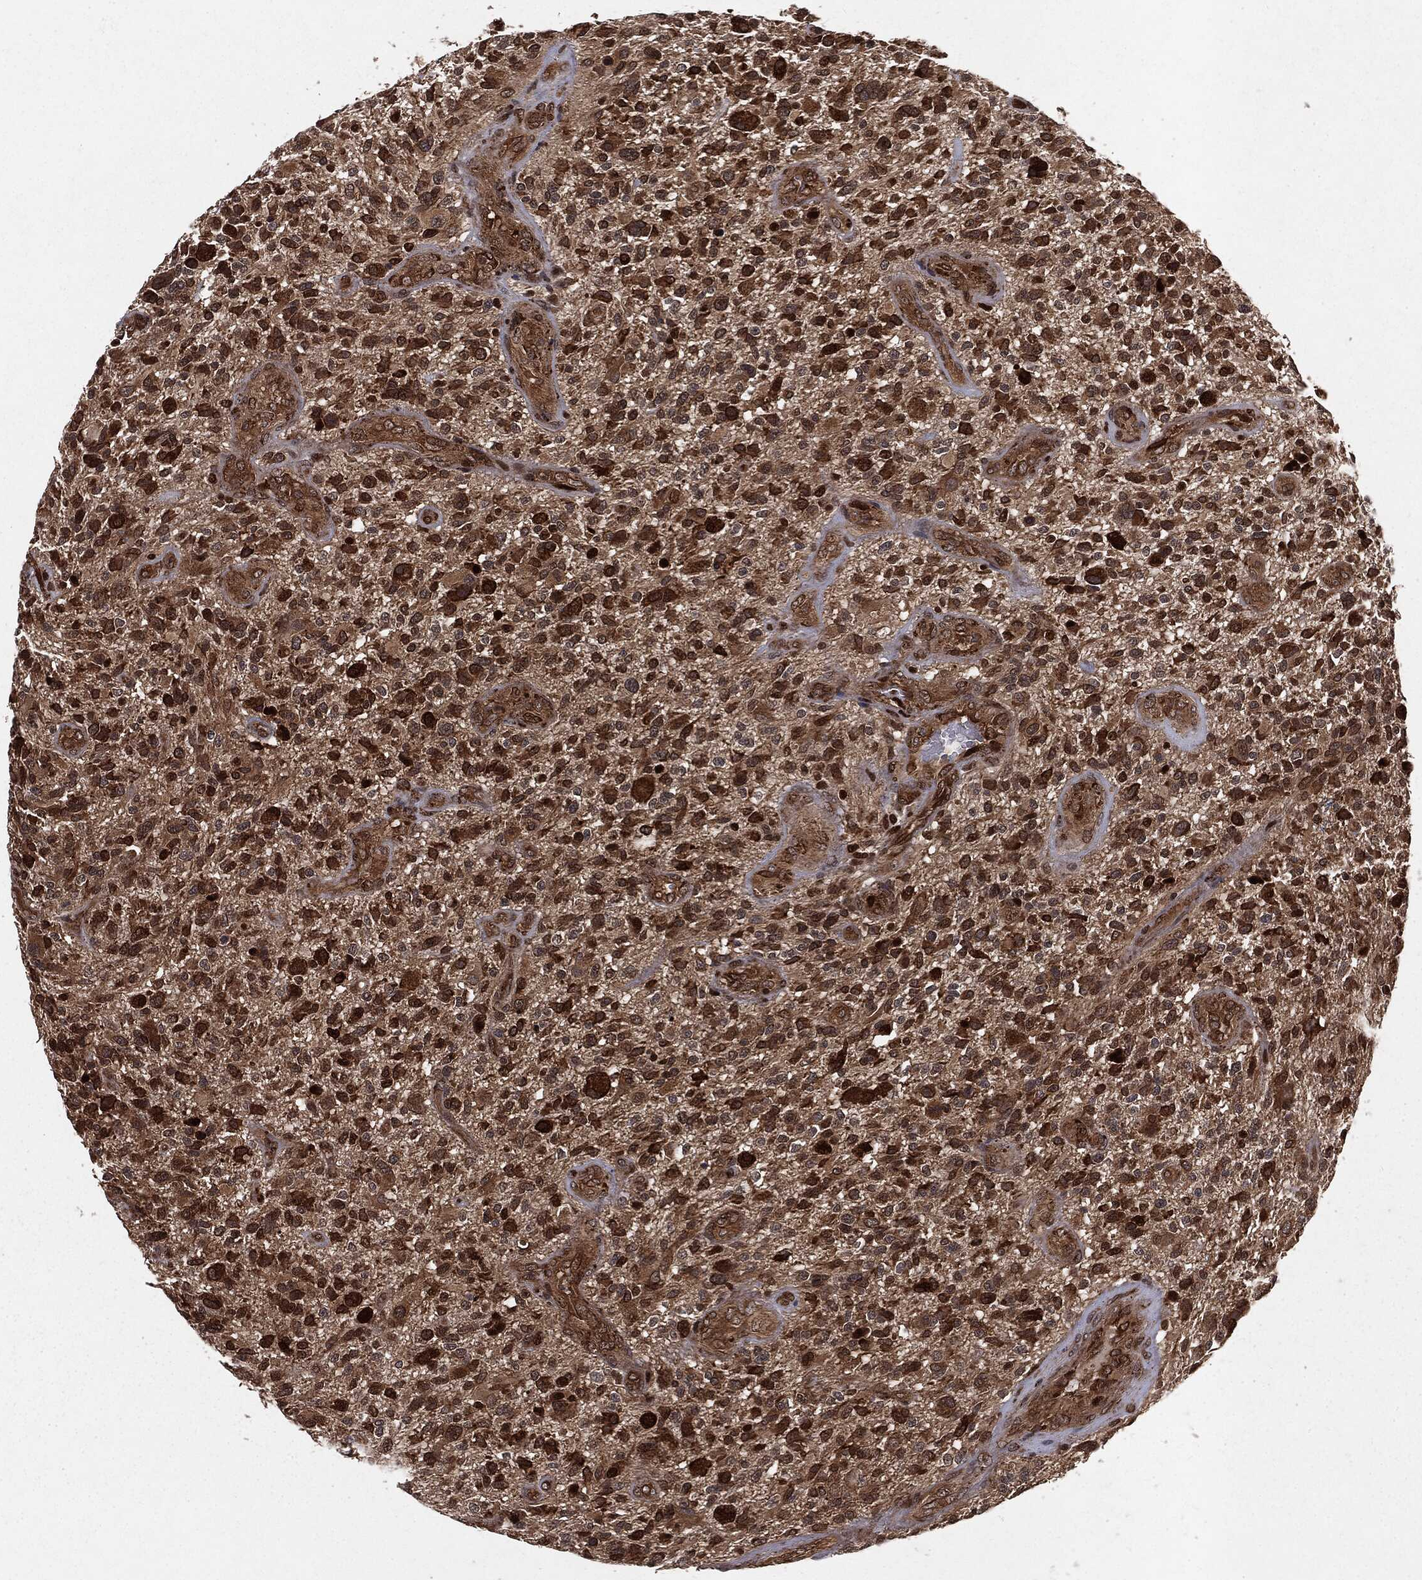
{"staining": {"intensity": "strong", "quantity": ">75%", "location": "cytoplasmic/membranous,nuclear"}, "tissue": "glioma", "cell_type": "Tumor cells", "image_type": "cancer", "snomed": [{"axis": "morphology", "description": "Glioma, malignant, High grade"}, {"axis": "topography", "description": "Brain"}], "caption": "A high amount of strong cytoplasmic/membranous and nuclear staining is seen in about >75% of tumor cells in glioma tissue.", "gene": "RANBP9", "patient": {"sex": "male", "age": 47}}